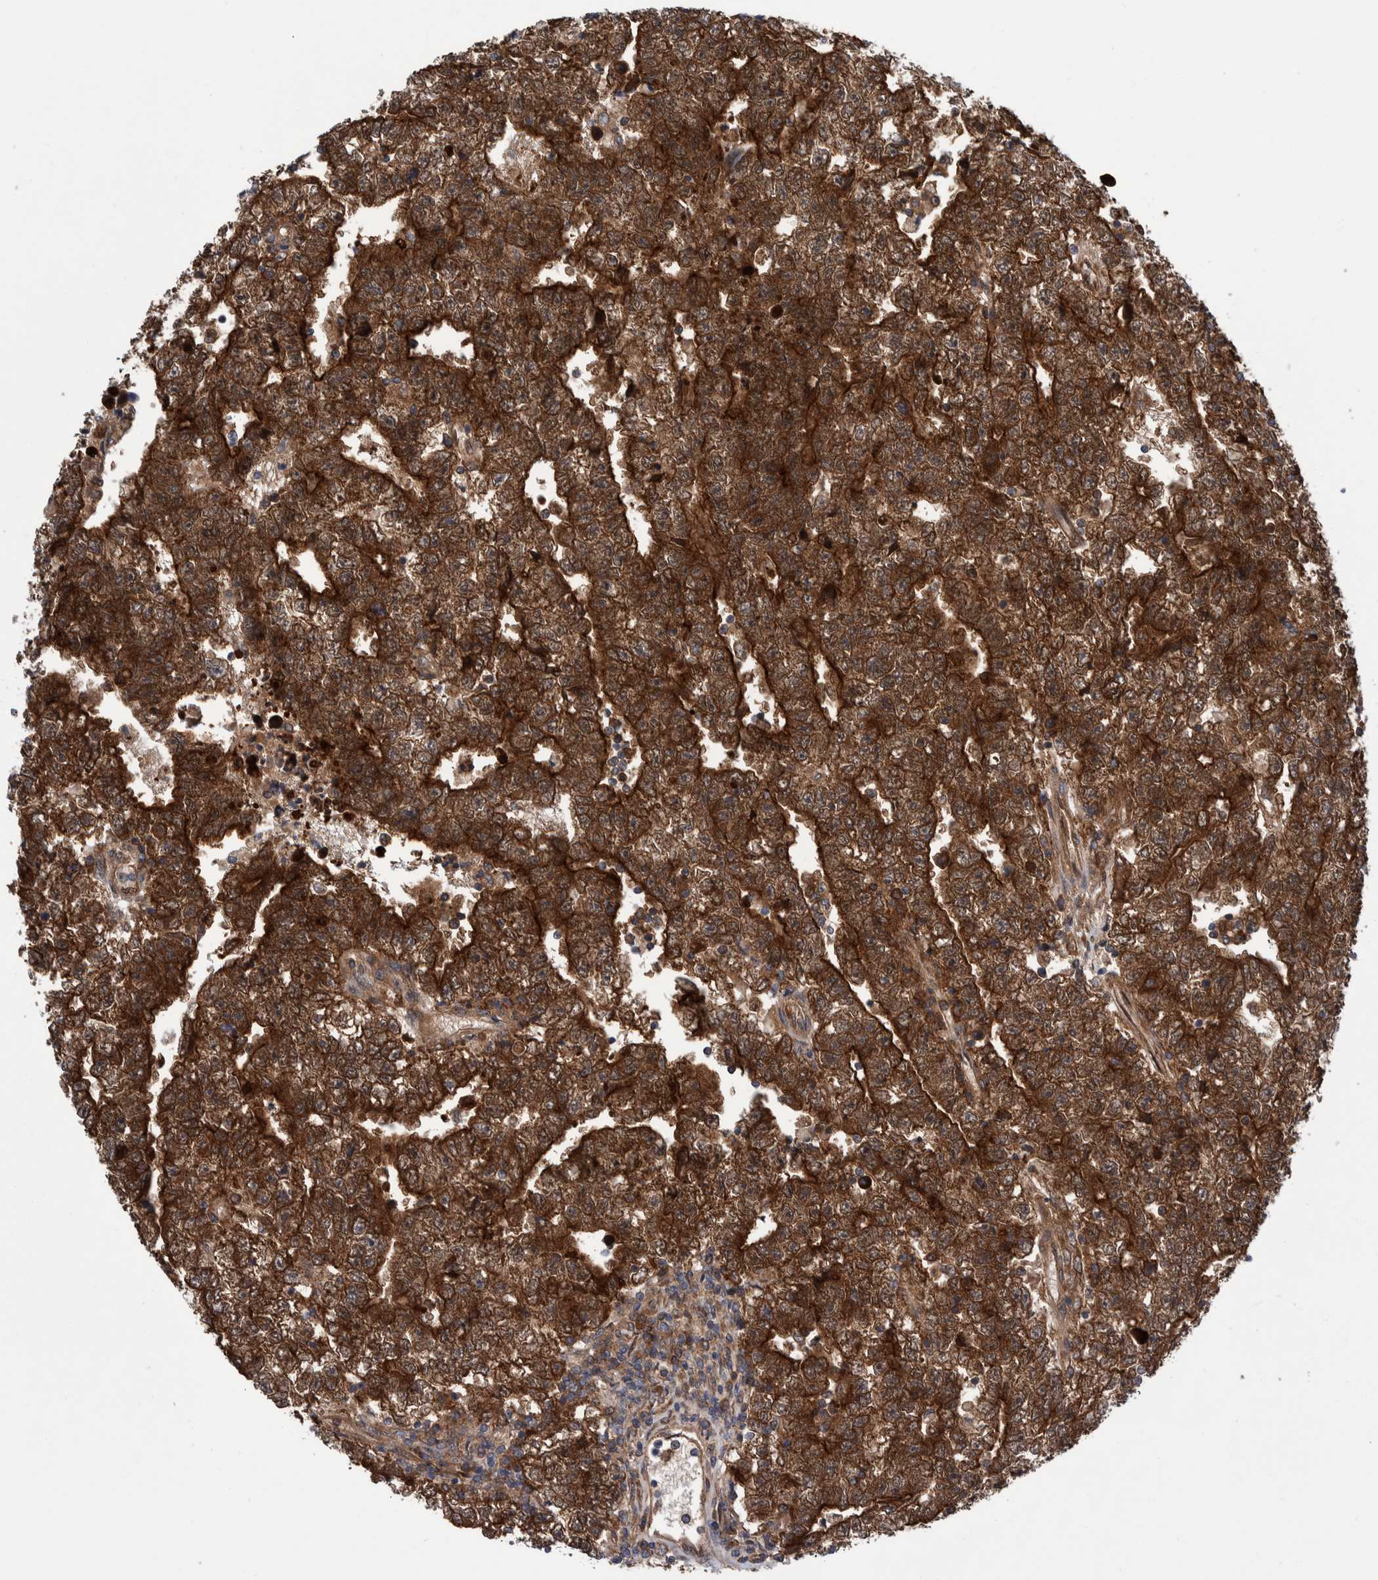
{"staining": {"intensity": "strong", "quantity": ">75%", "location": "cytoplasmic/membranous"}, "tissue": "testis cancer", "cell_type": "Tumor cells", "image_type": "cancer", "snomed": [{"axis": "morphology", "description": "Carcinoma, Embryonal, NOS"}, {"axis": "topography", "description": "Testis"}], "caption": "Immunohistochemistry of human testis cancer displays high levels of strong cytoplasmic/membranous positivity in approximately >75% of tumor cells.", "gene": "PFAS", "patient": {"sex": "male", "age": 25}}